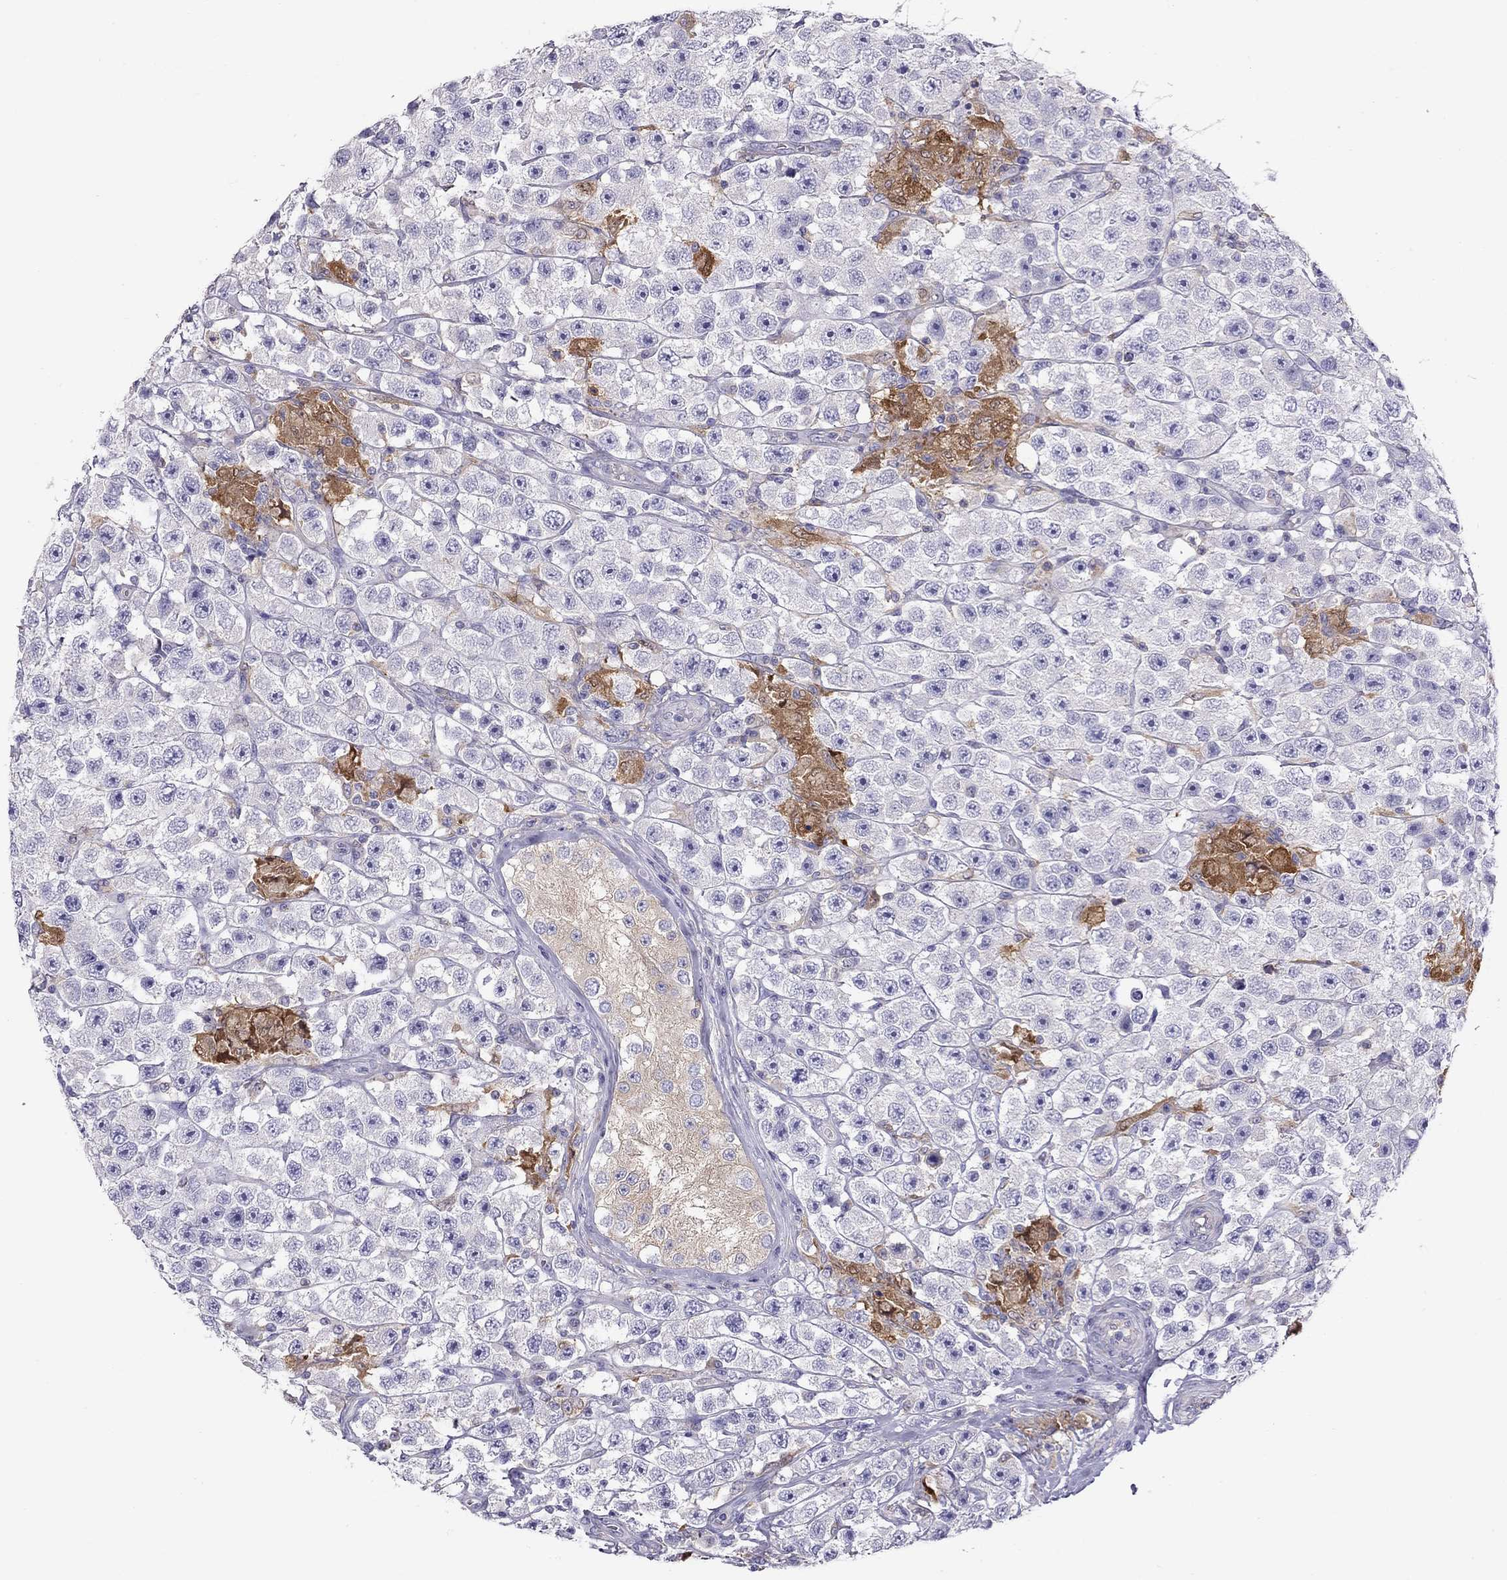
{"staining": {"intensity": "negative", "quantity": "none", "location": "none"}, "tissue": "testis cancer", "cell_type": "Tumor cells", "image_type": "cancer", "snomed": [{"axis": "morphology", "description": "Seminoma, NOS"}, {"axis": "topography", "description": "Testis"}], "caption": "The immunohistochemistry image has no significant staining in tumor cells of testis cancer tissue.", "gene": "ALOX15B", "patient": {"sex": "male", "age": 45}}